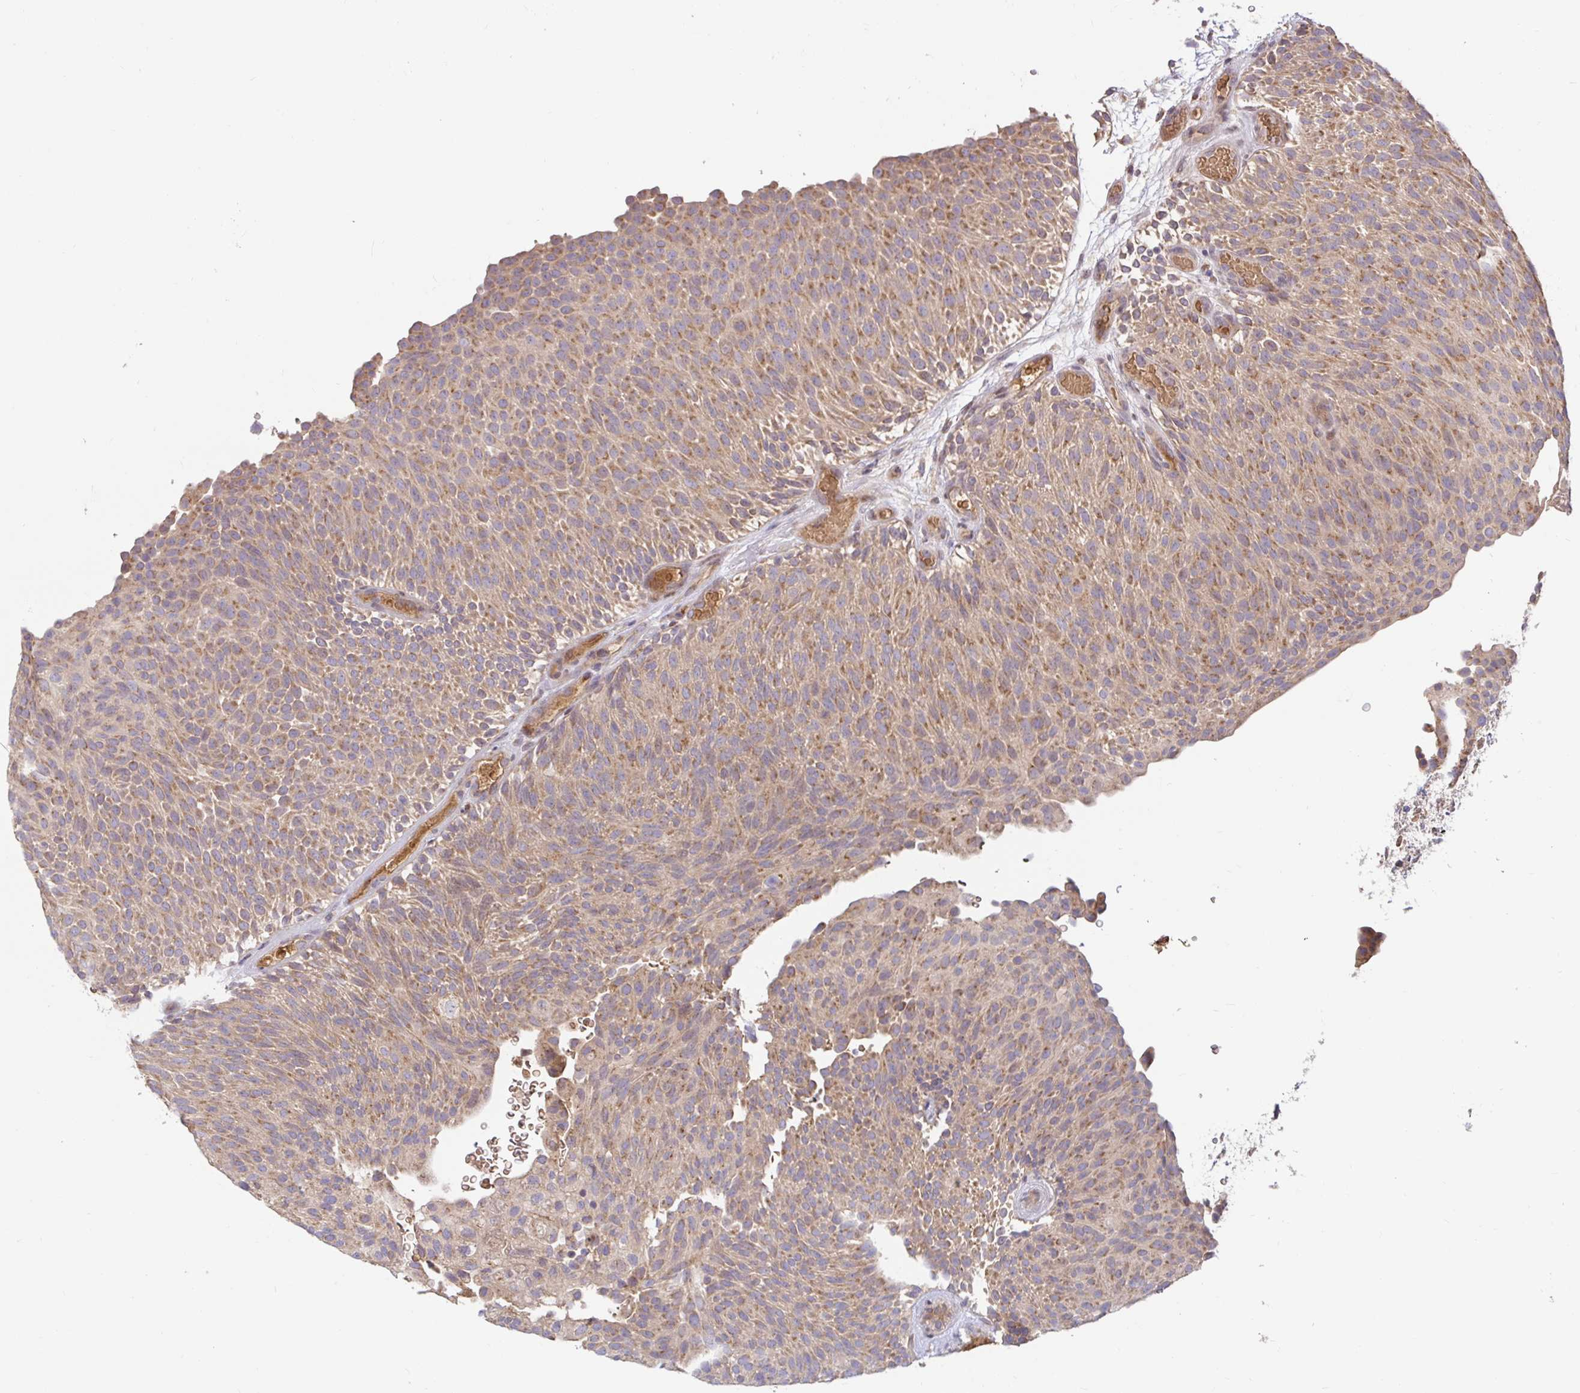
{"staining": {"intensity": "moderate", "quantity": ">75%", "location": "cytoplasmic/membranous"}, "tissue": "urothelial cancer", "cell_type": "Tumor cells", "image_type": "cancer", "snomed": [{"axis": "morphology", "description": "Urothelial carcinoma, Low grade"}, {"axis": "topography", "description": "Urinary bladder"}], "caption": "A brown stain highlights moderate cytoplasmic/membranous staining of a protein in human urothelial carcinoma (low-grade) tumor cells.", "gene": "LARP1", "patient": {"sex": "male", "age": 78}}